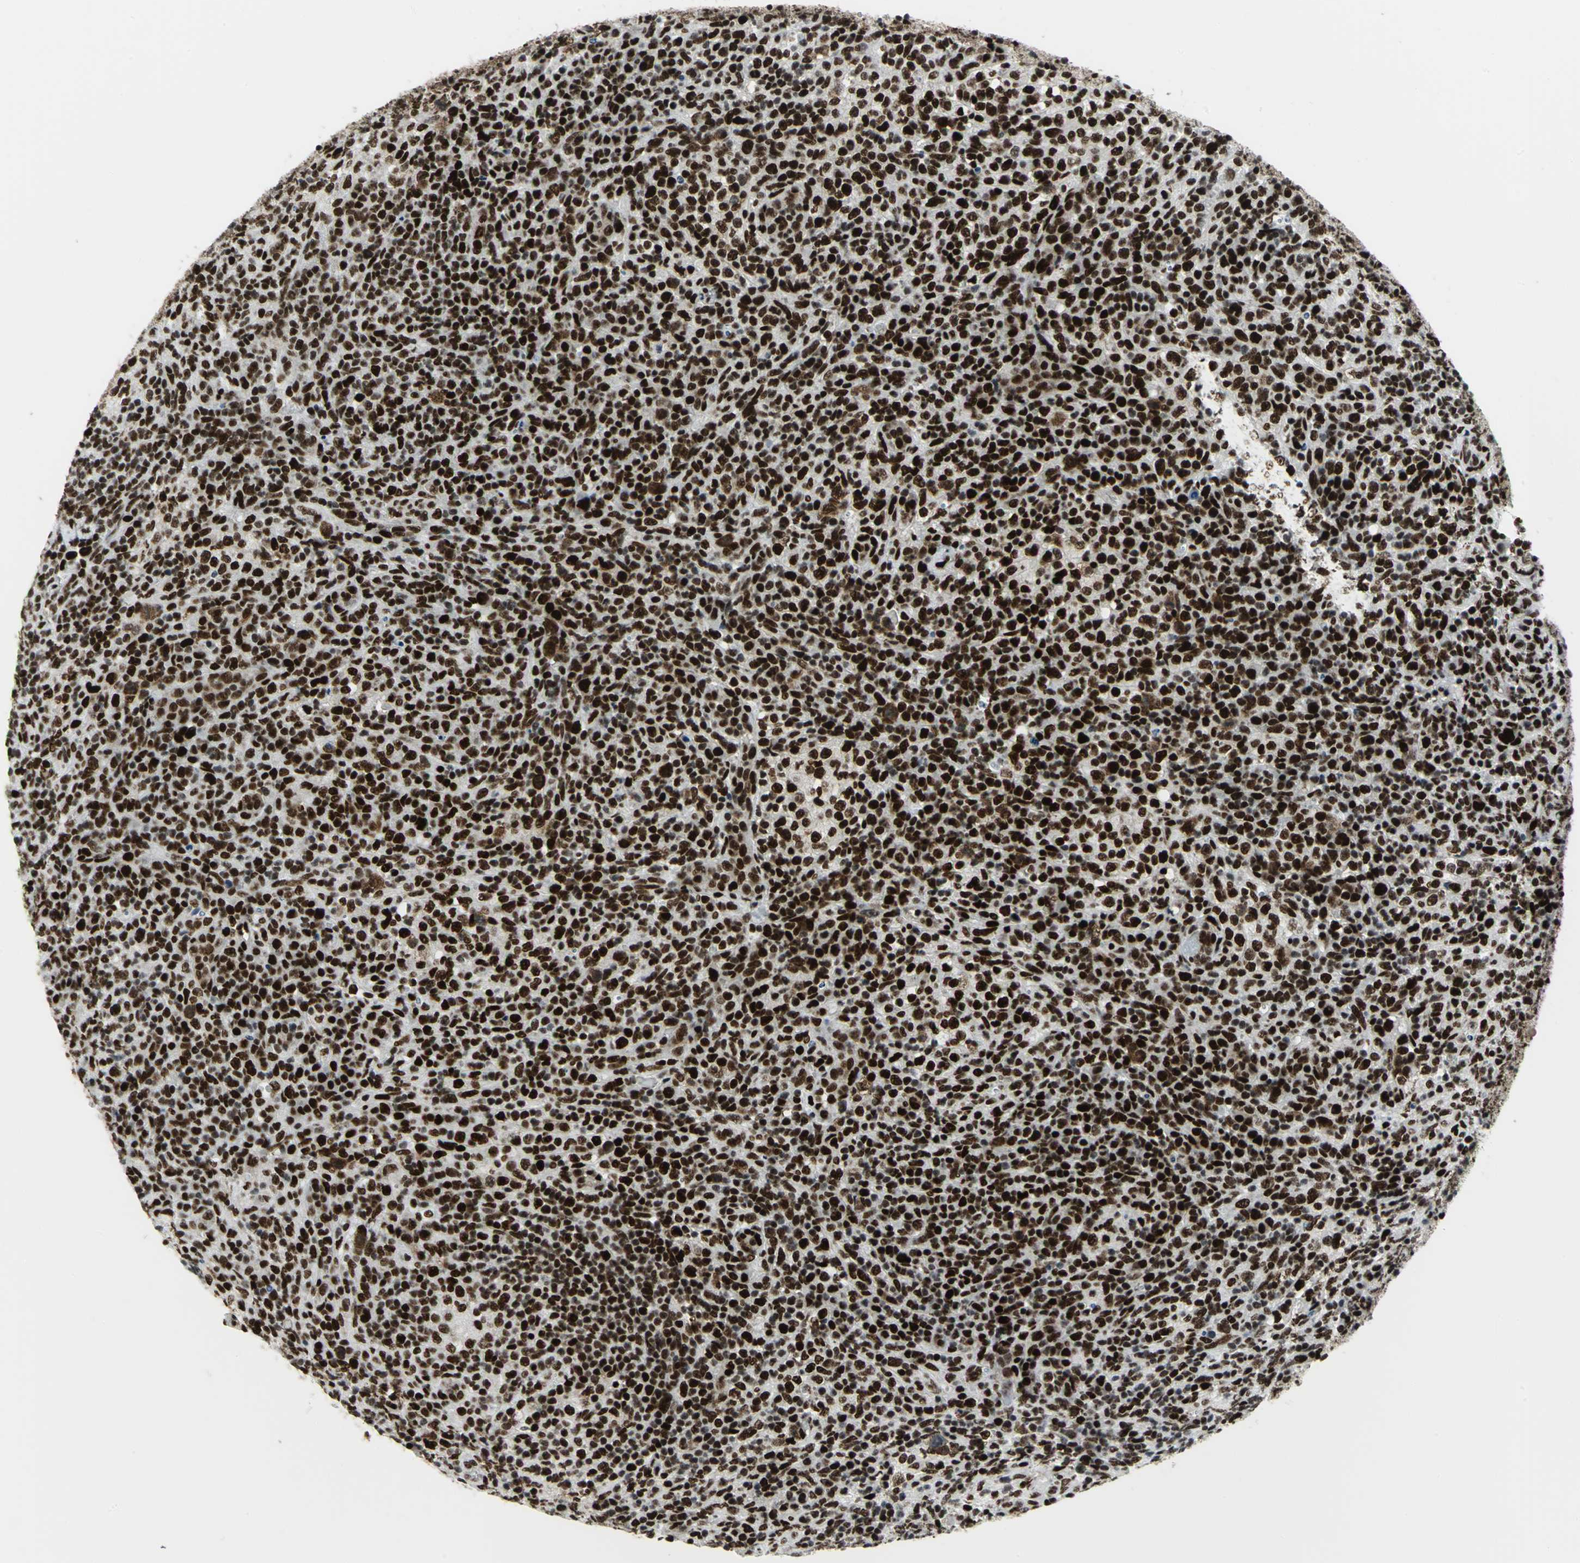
{"staining": {"intensity": "strong", "quantity": ">75%", "location": "nuclear"}, "tissue": "lymphoma", "cell_type": "Tumor cells", "image_type": "cancer", "snomed": [{"axis": "morphology", "description": "Malignant lymphoma, non-Hodgkin's type, High grade"}, {"axis": "topography", "description": "Lymph node"}], "caption": "Brown immunohistochemical staining in malignant lymphoma, non-Hodgkin's type (high-grade) exhibits strong nuclear staining in approximately >75% of tumor cells.", "gene": "SMARCA4", "patient": {"sex": "female", "age": 76}}